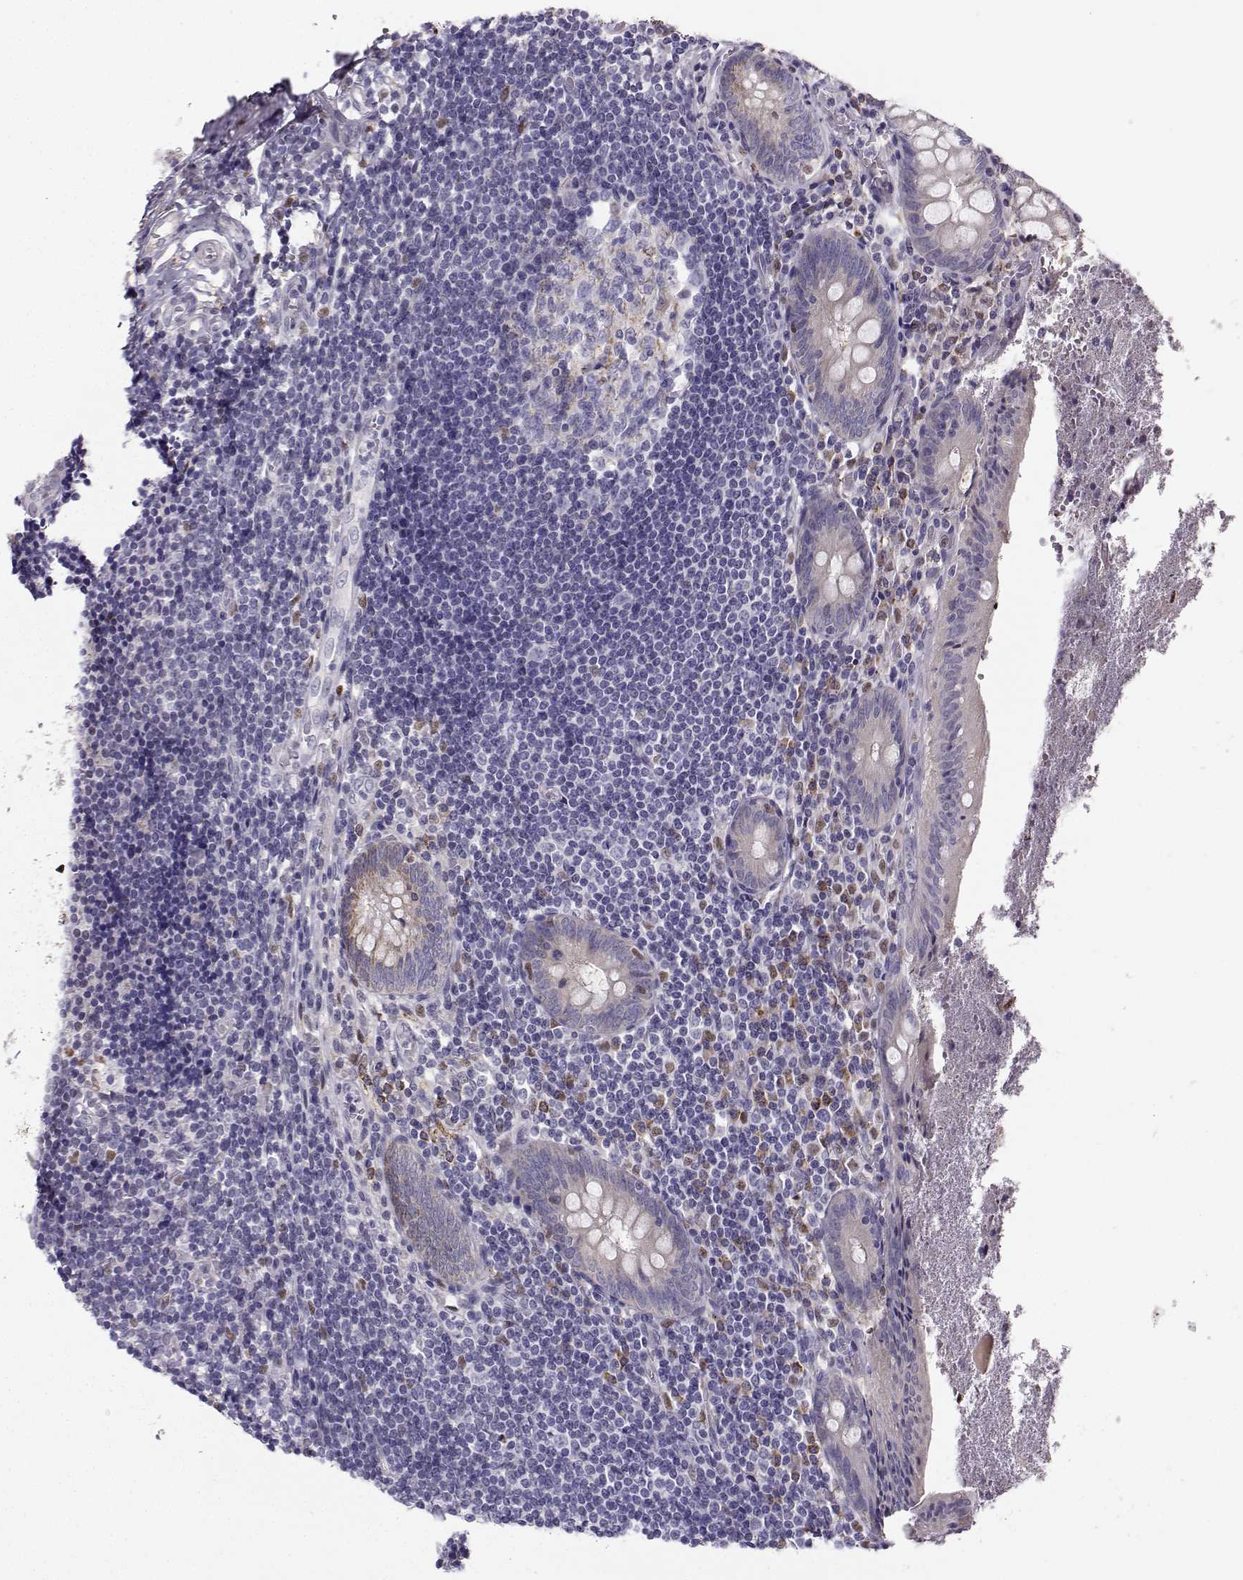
{"staining": {"intensity": "weak", "quantity": "<25%", "location": "cytoplasmic/membranous"}, "tissue": "appendix", "cell_type": "Glandular cells", "image_type": "normal", "snomed": [{"axis": "morphology", "description": "Normal tissue, NOS"}, {"axis": "topography", "description": "Appendix"}], "caption": "There is no significant positivity in glandular cells of appendix.", "gene": "DCLK3", "patient": {"sex": "female", "age": 23}}